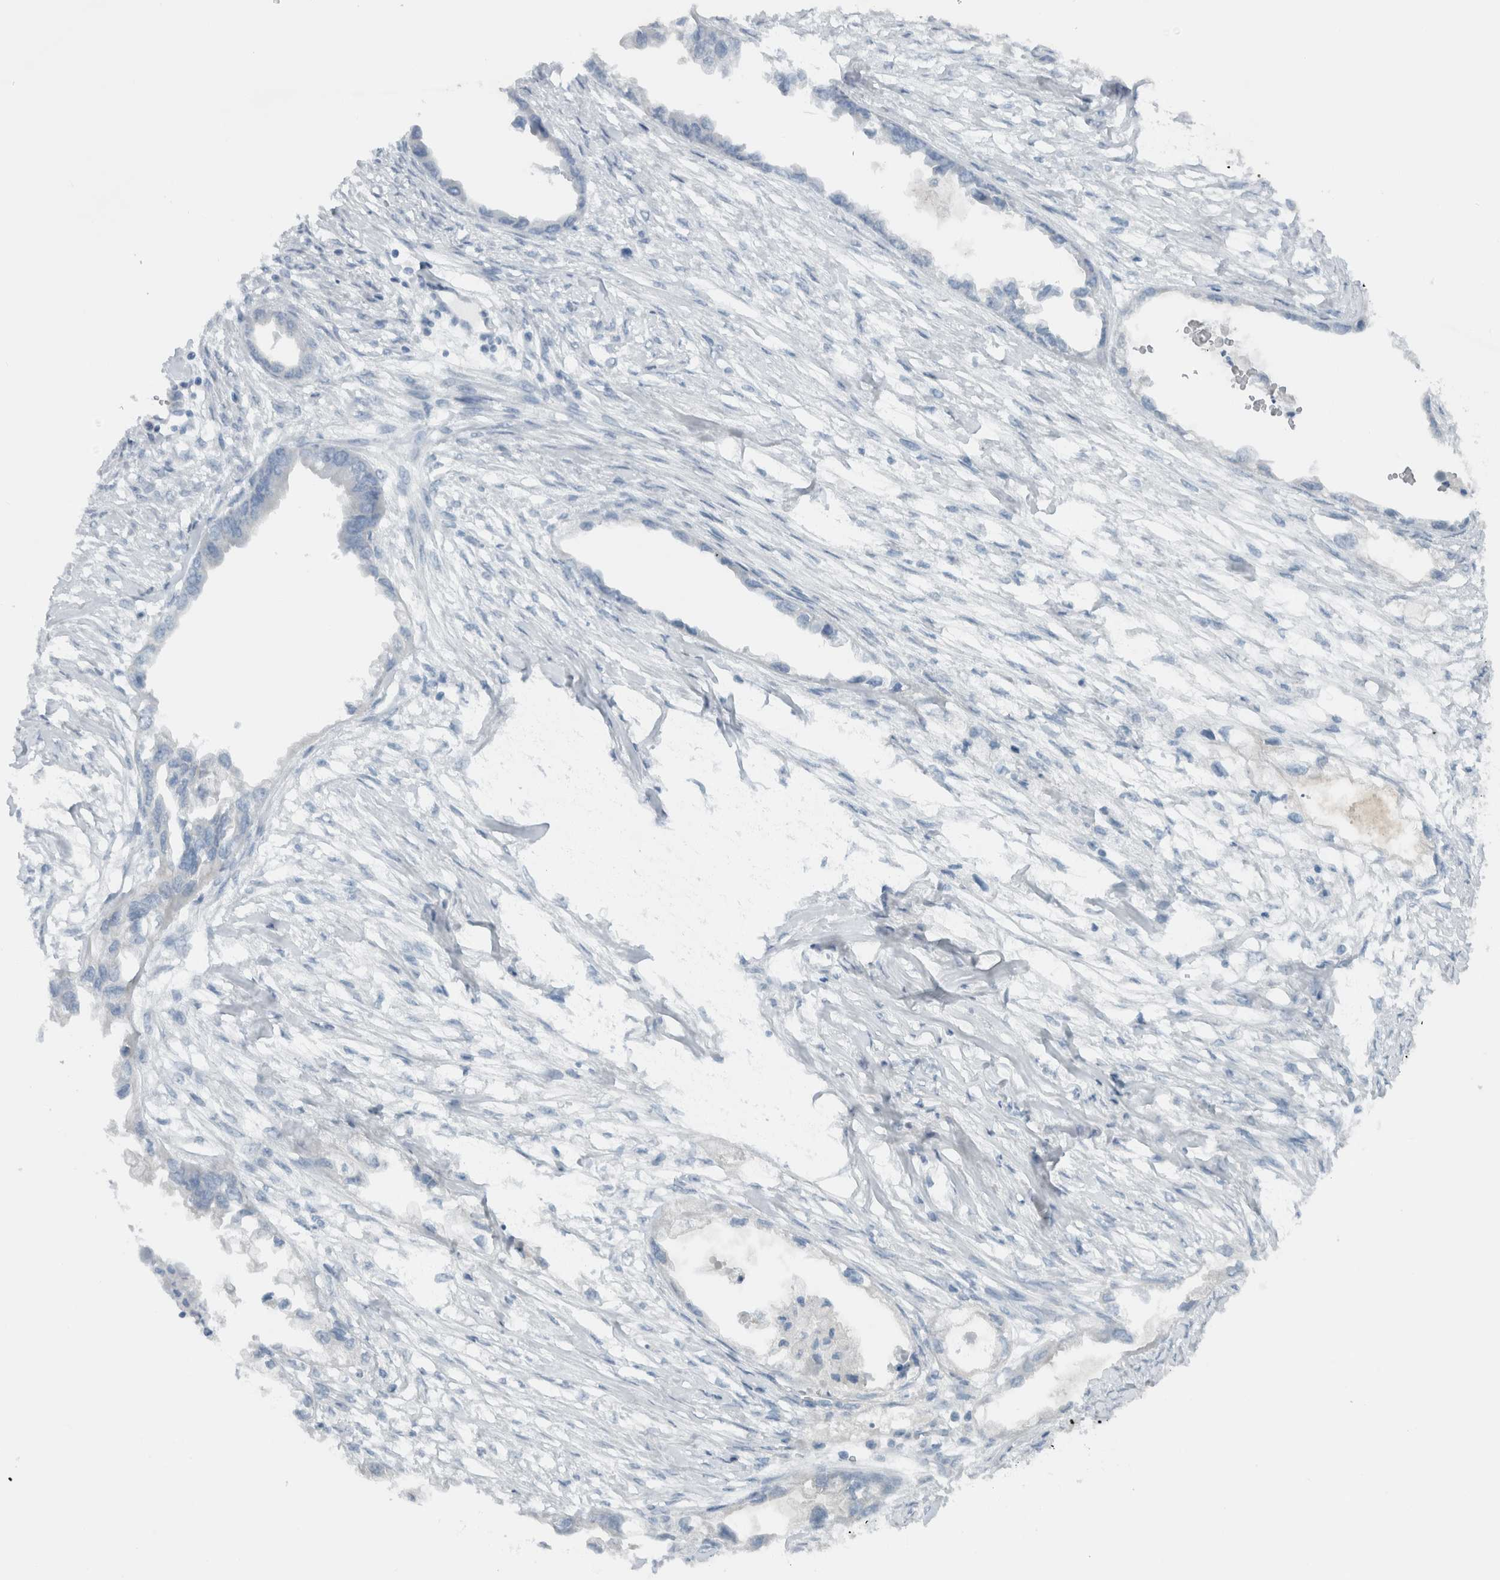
{"staining": {"intensity": "negative", "quantity": "none", "location": "none"}, "tissue": "endometrial cancer", "cell_type": "Tumor cells", "image_type": "cancer", "snomed": [{"axis": "morphology", "description": "Adenocarcinoma, NOS"}, {"axis": "morphology", "description": "Adenocarcinoma, metastatic, NOS"}, {"axis": "topography", "description": "Adipose tissue"}, {"axis": "topography", "description": "Endometrium"}], "caption": "This photomicrograph is of adenocarcinoma (endometrial) stained with immunohistochemistry to label a protein in brown with the nuclei are counter-stained blue. There is no expression in tumor cells. (Brightfield microscopy of DAB (3,3'-diaminobenzidine) IHC at high magnification).", "gene": "ERCC6L2", "patient": {"sex": "female", "age": 67}}